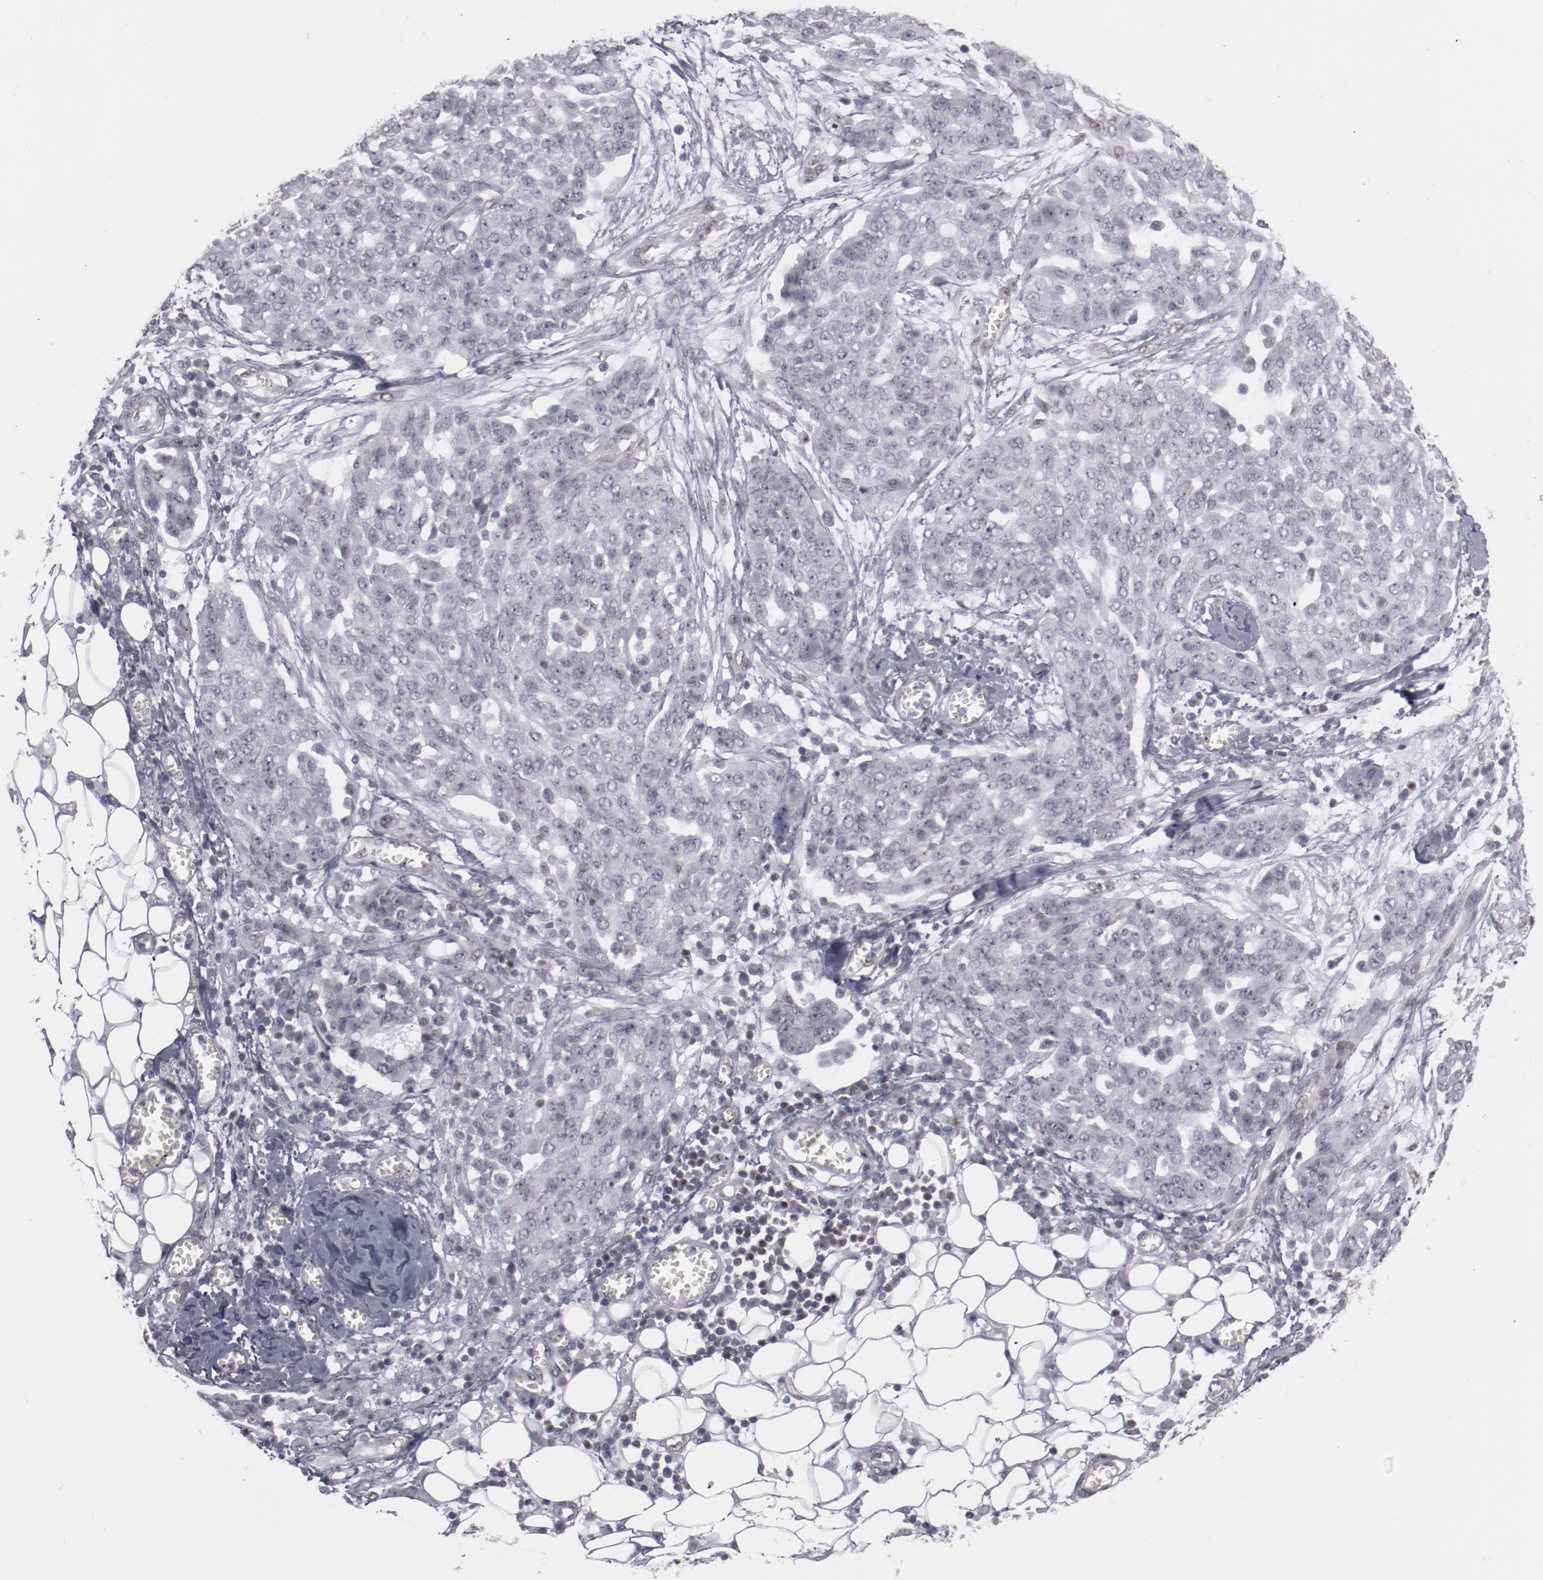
{"staining": {"intensity": "negative", "quantity": "none", "location": "none"}, "tissue": "ovarian cancer", "cell_type": "Tumor cells", "image_type": "cancer", "snomed": [{"axis": "morphology", "description": "Cystadenocarcinoma, serous, NOS"}, {"axis": "topography", "description": "Soft tissue"}, {"axis": "topography", "description": "Ovary"}], "caption": "Ovarian cancer stained for a protein using immunohistochemistry demonstrates no staining tumor cells.", "gene": "LEF1", "patient": {"sex": "female", "age": 57}}